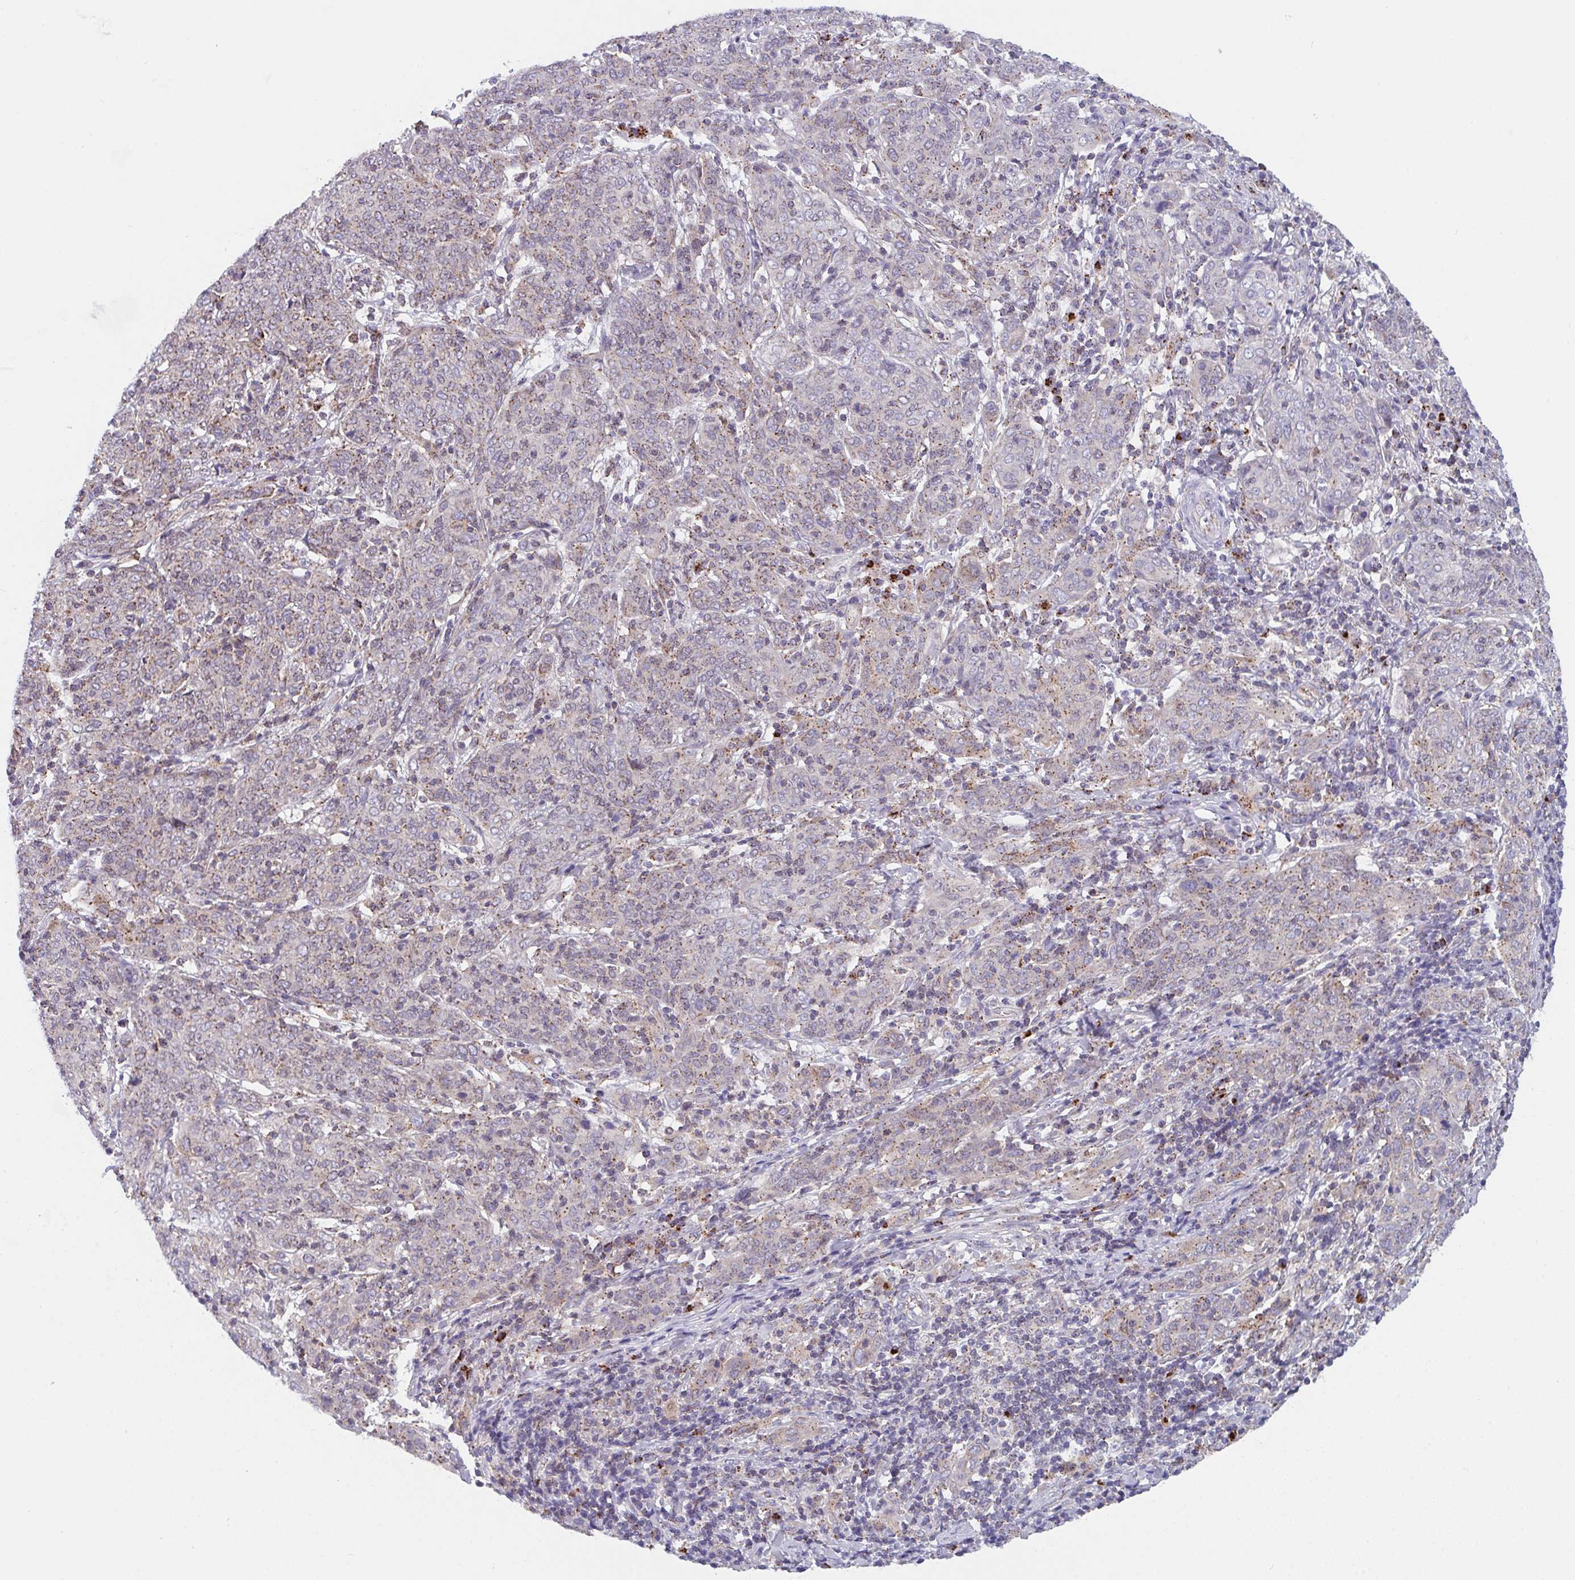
{"staining": {"intensity": "moderate", "quantity": "25%-75%", "location": "cytoplasmic/membranous"}, "tissue": "cervical cancer", "cell_type": "Tumor cells", "image_type": "cancer", "snomed": [{"axis": "morphology", "description": "Squamous cell carcinoma, NOS"}, {"axis": "topography", "description": "Cervix"}], "caption": "A medium amount of moderate cytoplasmic/membranous expression is appreciated in about 25%-75% of tumor cells in cervical cancer (squamous cell carcinoma) tissue.", "gene": "PROSER3", "patient": {"sex": "female", "age": 67}}